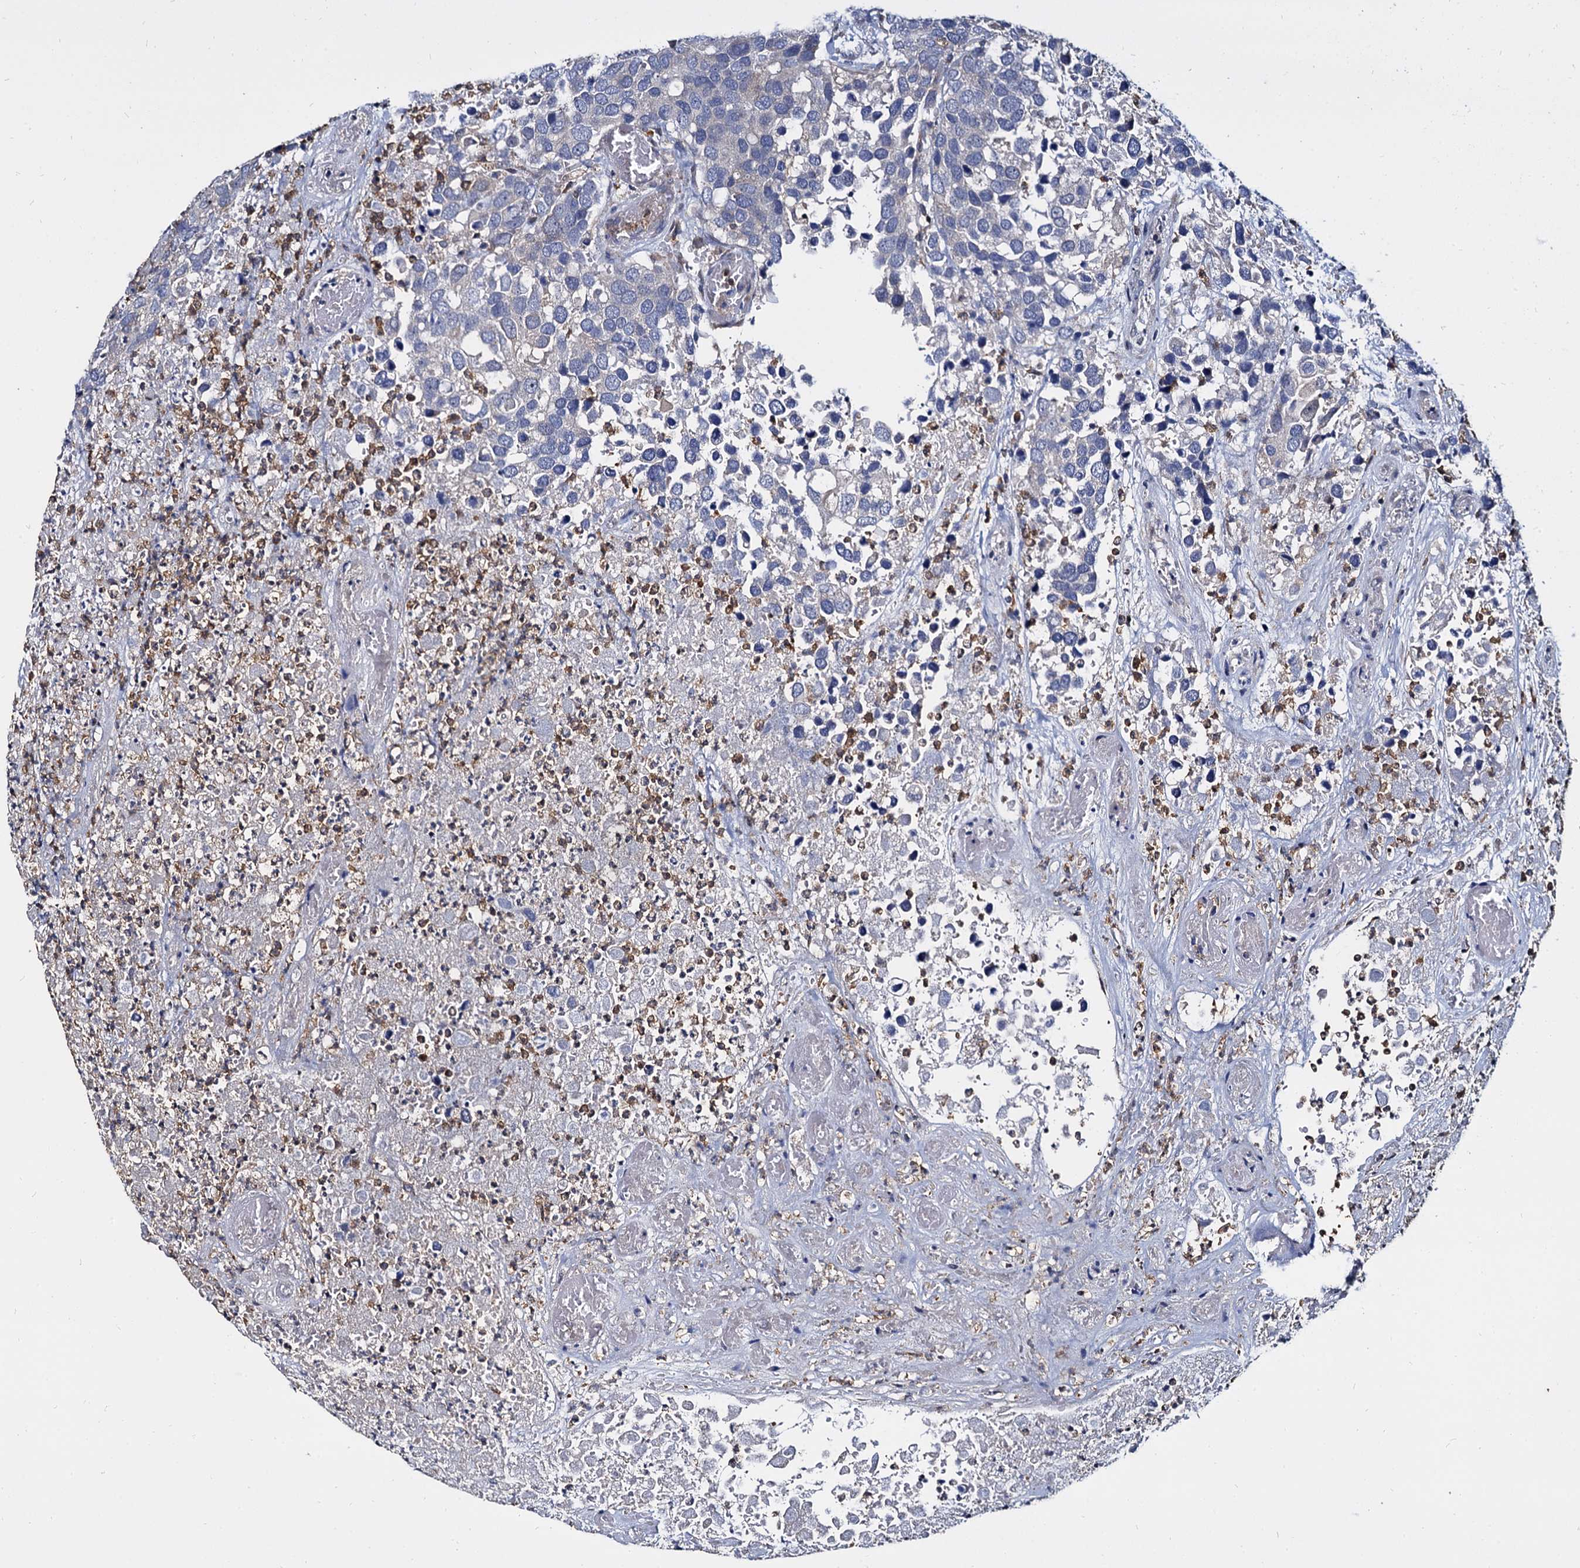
{"staining": {"intensity": "negative", "quantity": "none", "location": "none"}, "tissue": "breast cancer", "cell_type": "Tumor cells", "image_type": "cancer", "snomed": [{"axis": "morphology", "description": "Duct carcinoma"}, {"axis": "topography", "description": "Breast"}], "caption": "Tumor cells are negative for protein expression in human infiltrating ductal carcinoma (breast). (Immunohistochemistry, brightfield microscopy, high magnification).", "gene": "ANKRD13A", "patient": {"sex": "female", "age": 83}}